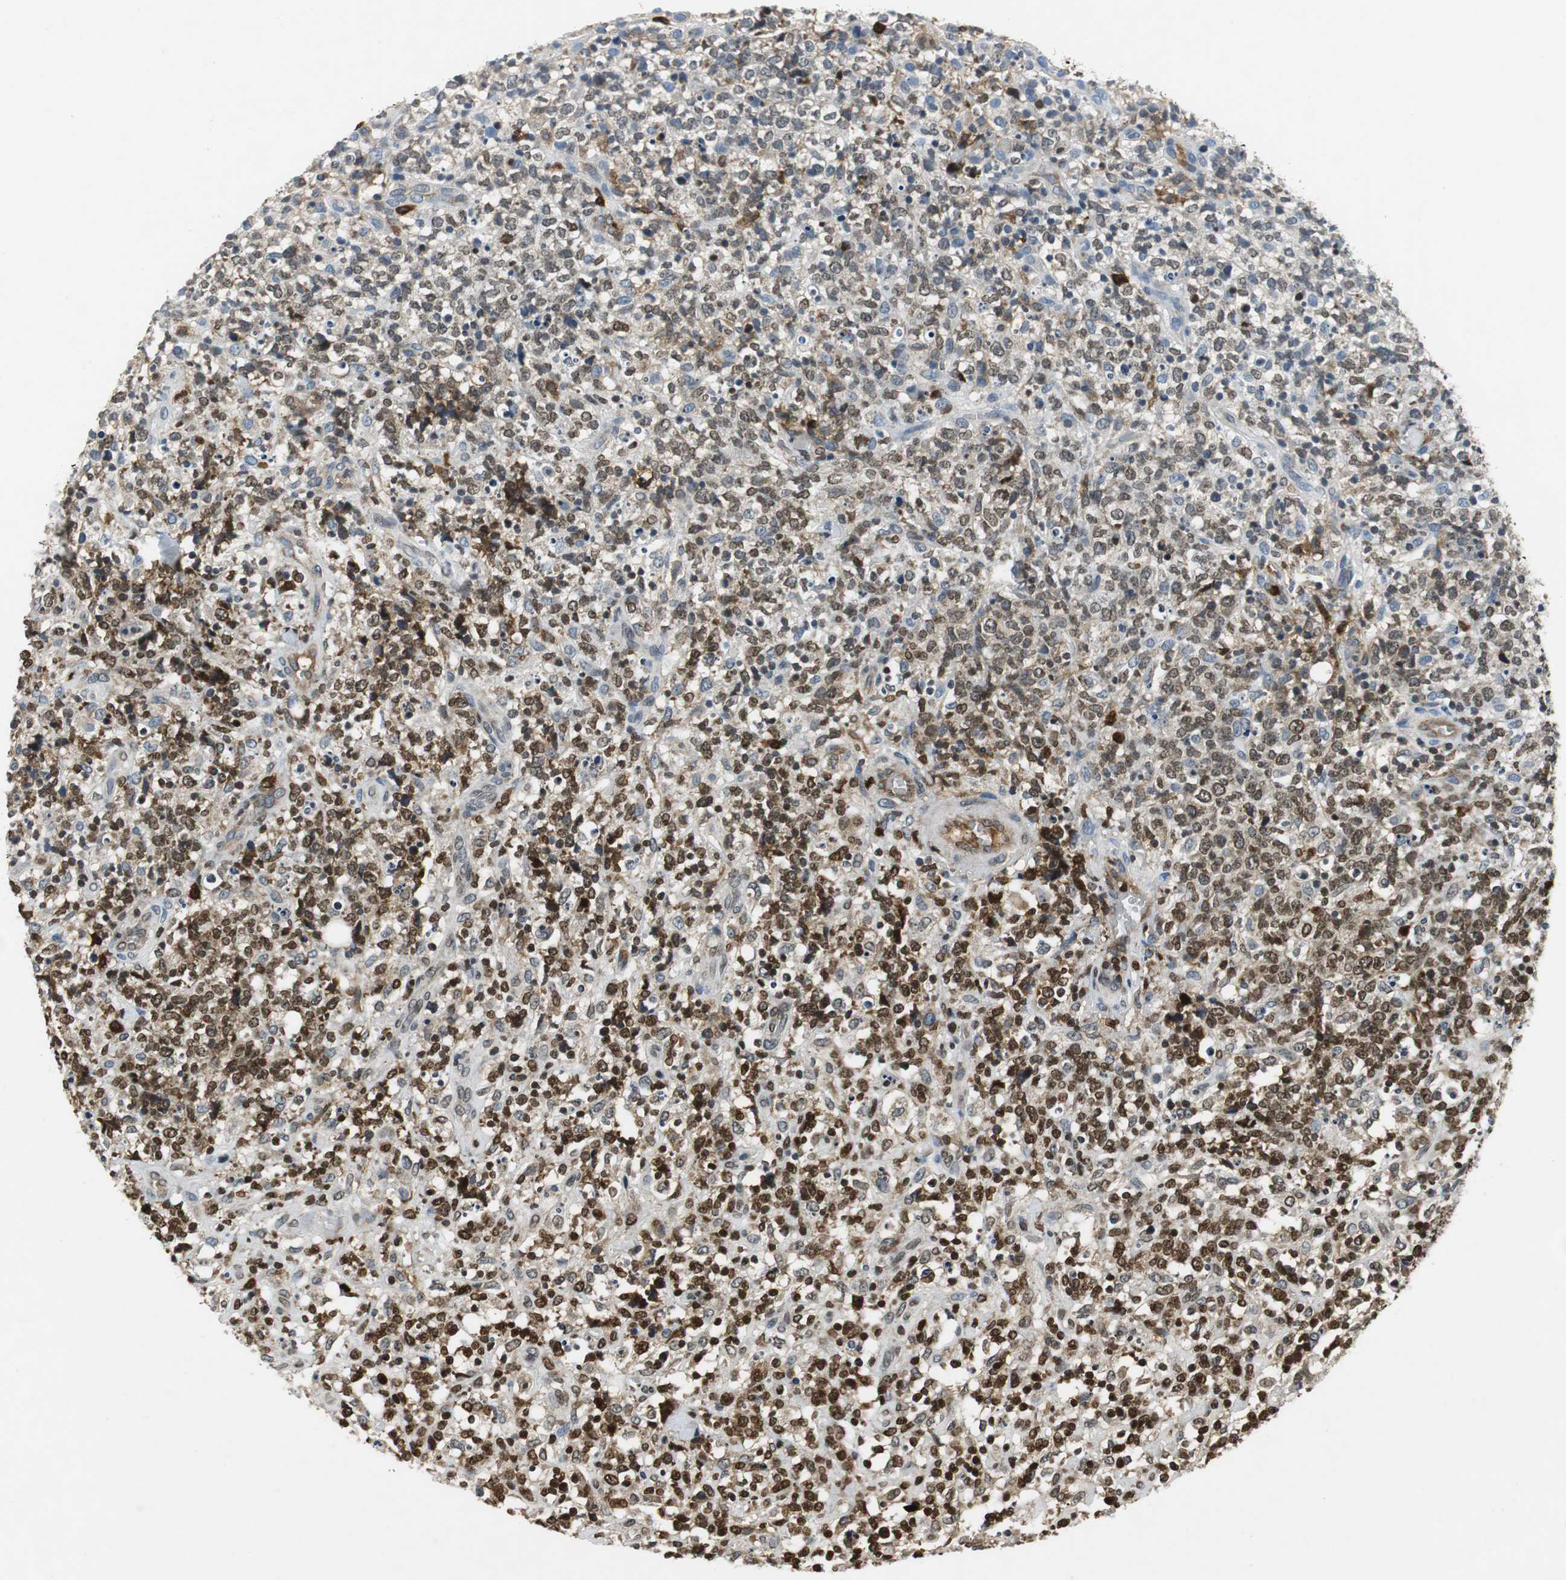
{"staining": {"intensity": "moderate", "quantity": "25%-75%", "location": "nuclear"}, "tissue": "lymphoma", "cell_type": "Tumor cells", "image_type": "cancer", "snomed": [{"axis": "morphology", "description": "Malignant lymphoma, non-Hodgkin's type, High grade"}, {"axis": "topography", "description": "Lymph node"}], "caption": "This photomicrograph displays immunohistochemistry staining of human lymphoma, with medium moderate nuclear staining in approximately 25%-75% of tumor cells.", "gene": "ORM1", "patient": {"sex": "female", "age": 73}}